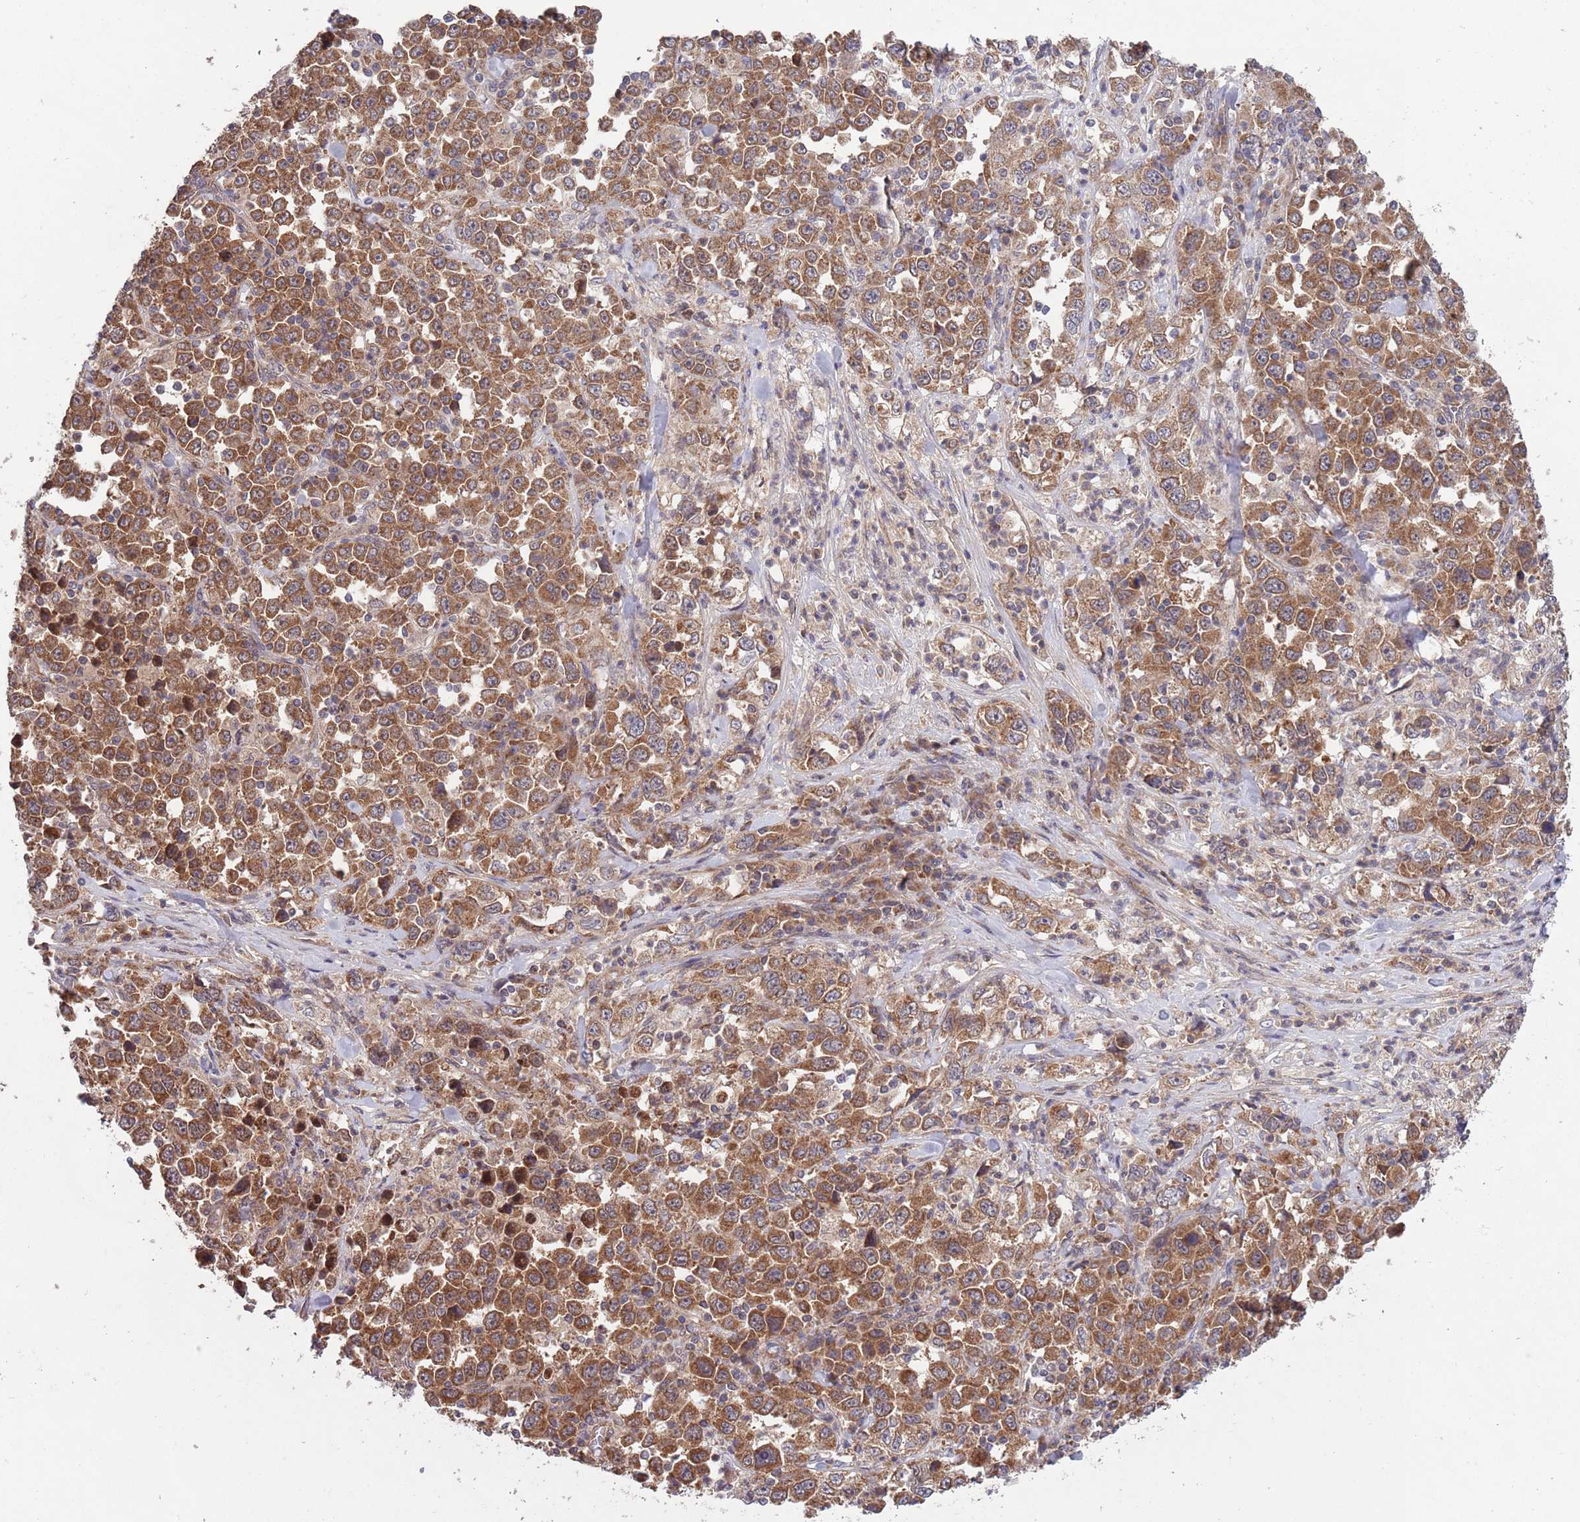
{"staining": {"intensity": "strong", "quantity": ">75%", "location": "cytoplasmic/membranous"}, "tissue": "stomach cancer", "cell_type": "Tumor cells", "image_type": "cancer", "snomed": [{"axis": "morphology", "description": "Normal tissue, NOS"}, {"axis": "morphology", "description": "Adenocarcinoma, NOS"}, {"axis": "topography", "description": "Stomach, upper"}, {"axis": "topography", "description": "Stomach"}], "caption": "Stomach cancer (adenocarcinoma) stained with a brown dye demonstrates strong cytoplasmic/membranous positive expression in approximately >75% of tumor cells.", "gene": "MFNG", "patient": {"sex": "male", "age": 59}}